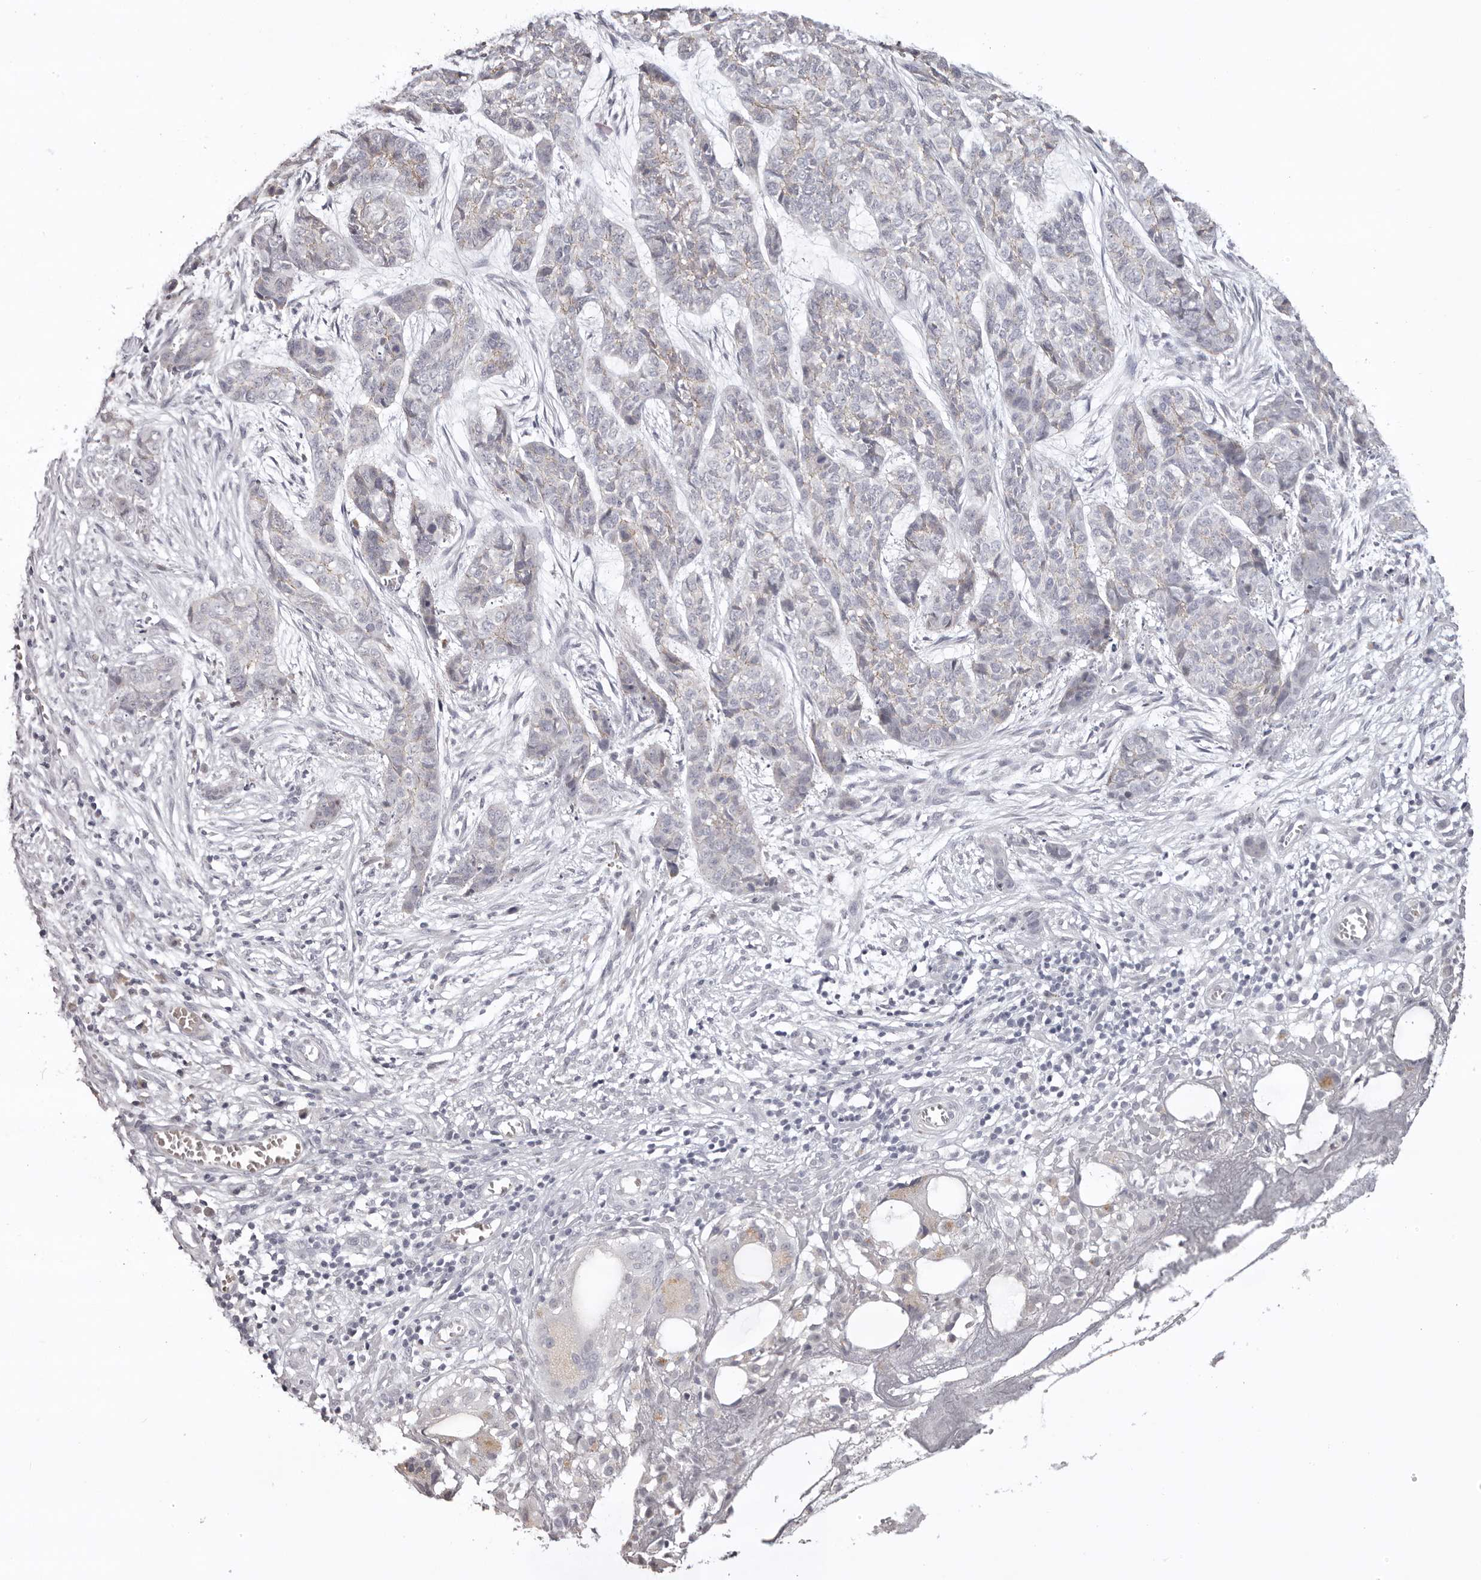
{"staining": {"intensity": "negative", "quantity": "none", "location": "none"}, "tissue": "skin cancer", "cell_type": "Tumor cells", "image_type": "cancer", "snomed": [{"axis": "morphology", "description": "Basal cell carcinoma"}, {"axis": "topography", "description": "Skin"}], "caption": "Tumor cells are negative for brown protein staining in basal cell carcinoma (skin).", "gene": "PCDHB6", "patient": {"sex": "female", "age": 64}}